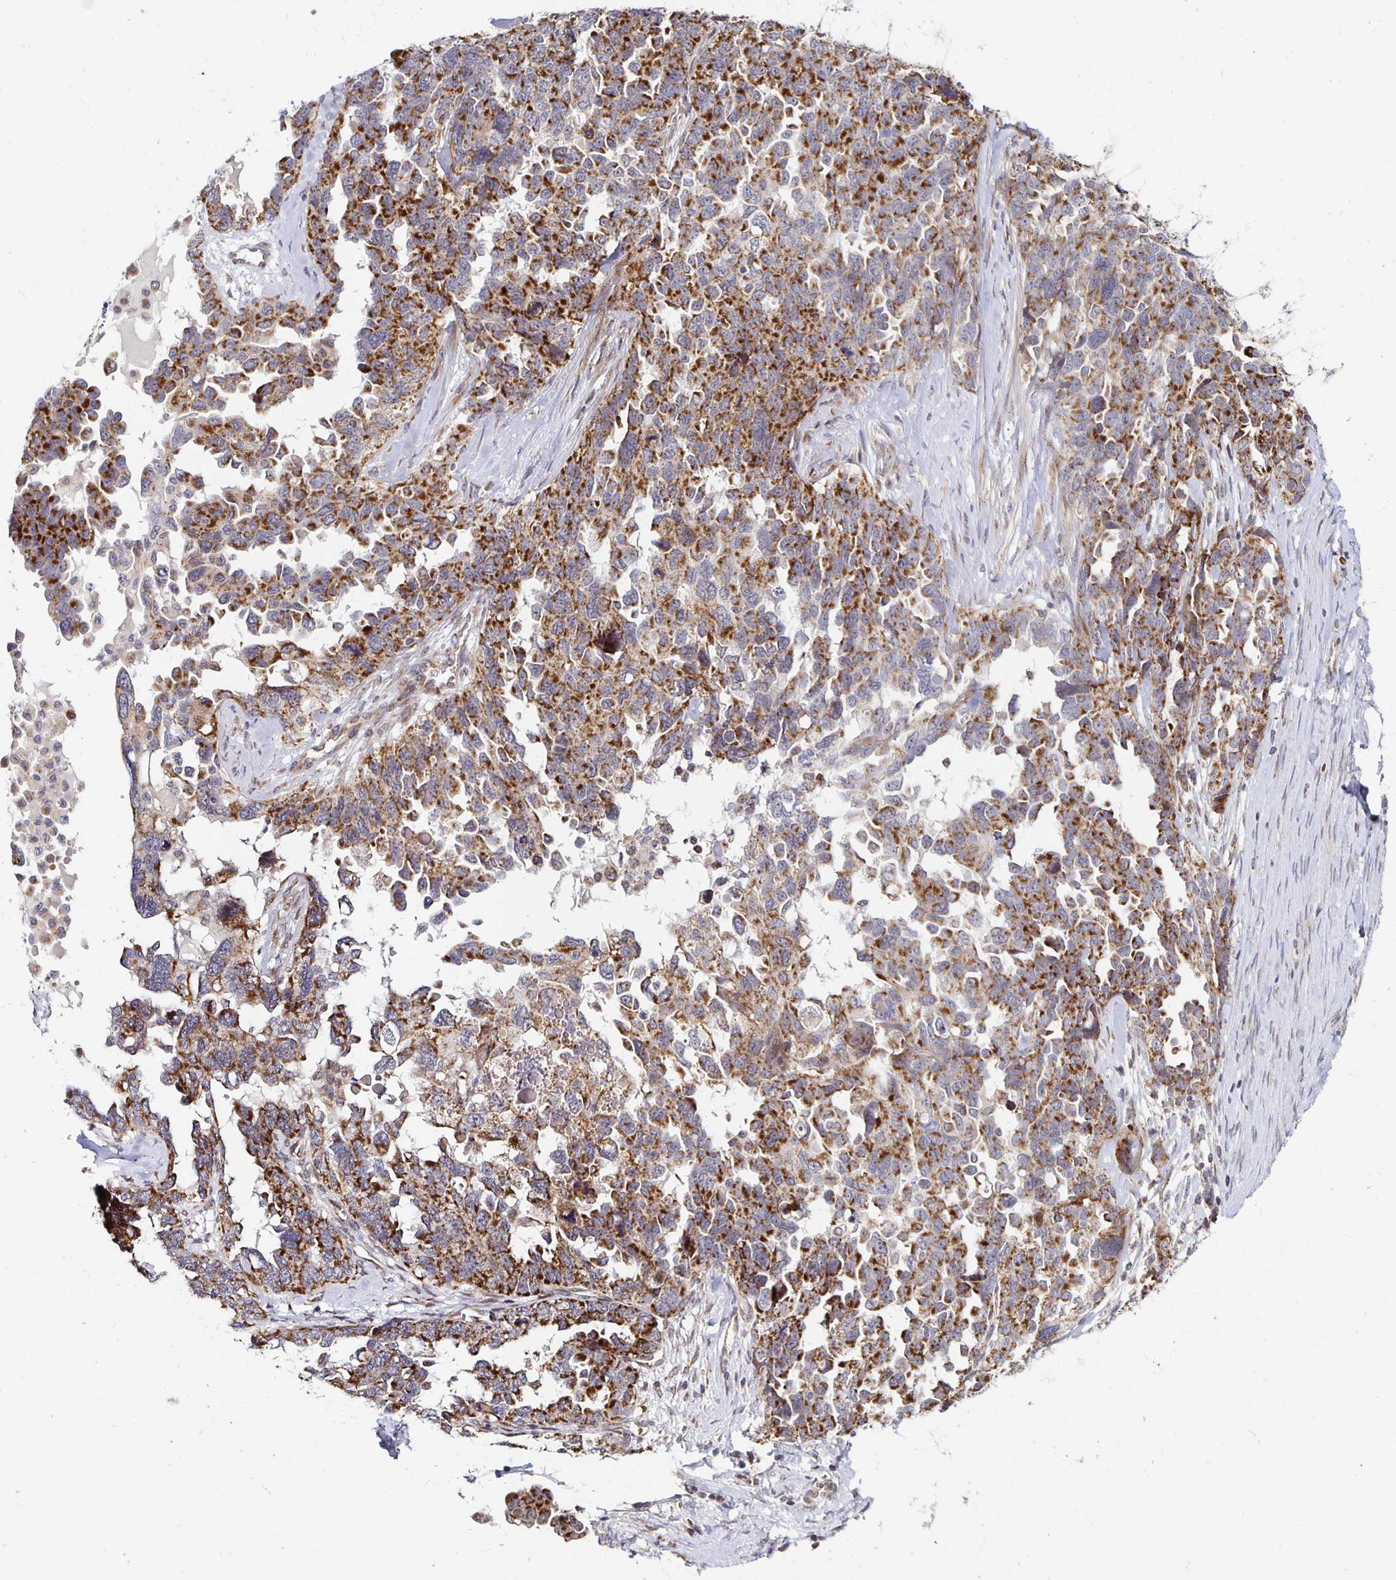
{"staining": {"intensity": "strong", "quantity": ">75%", "location": "cytoplasmic/membranous"}, "tissue": "ovarian cancer", "cell_type": "Tumor cells", "image_type": "cancer", "snomed": [{"axis": "morphology", "description": "Cystadenocarcinoma, serous, NOS"}, {"axis": "topography", "description": "Ovary"}], "caption": "Ovarian cancer stained with immunohistochemistry displays strong cytoplasmic/membranous expression in about >75% of tumor cells.", "gene": "MRPL28", "patient": {"sex": "female", "age": 69}}